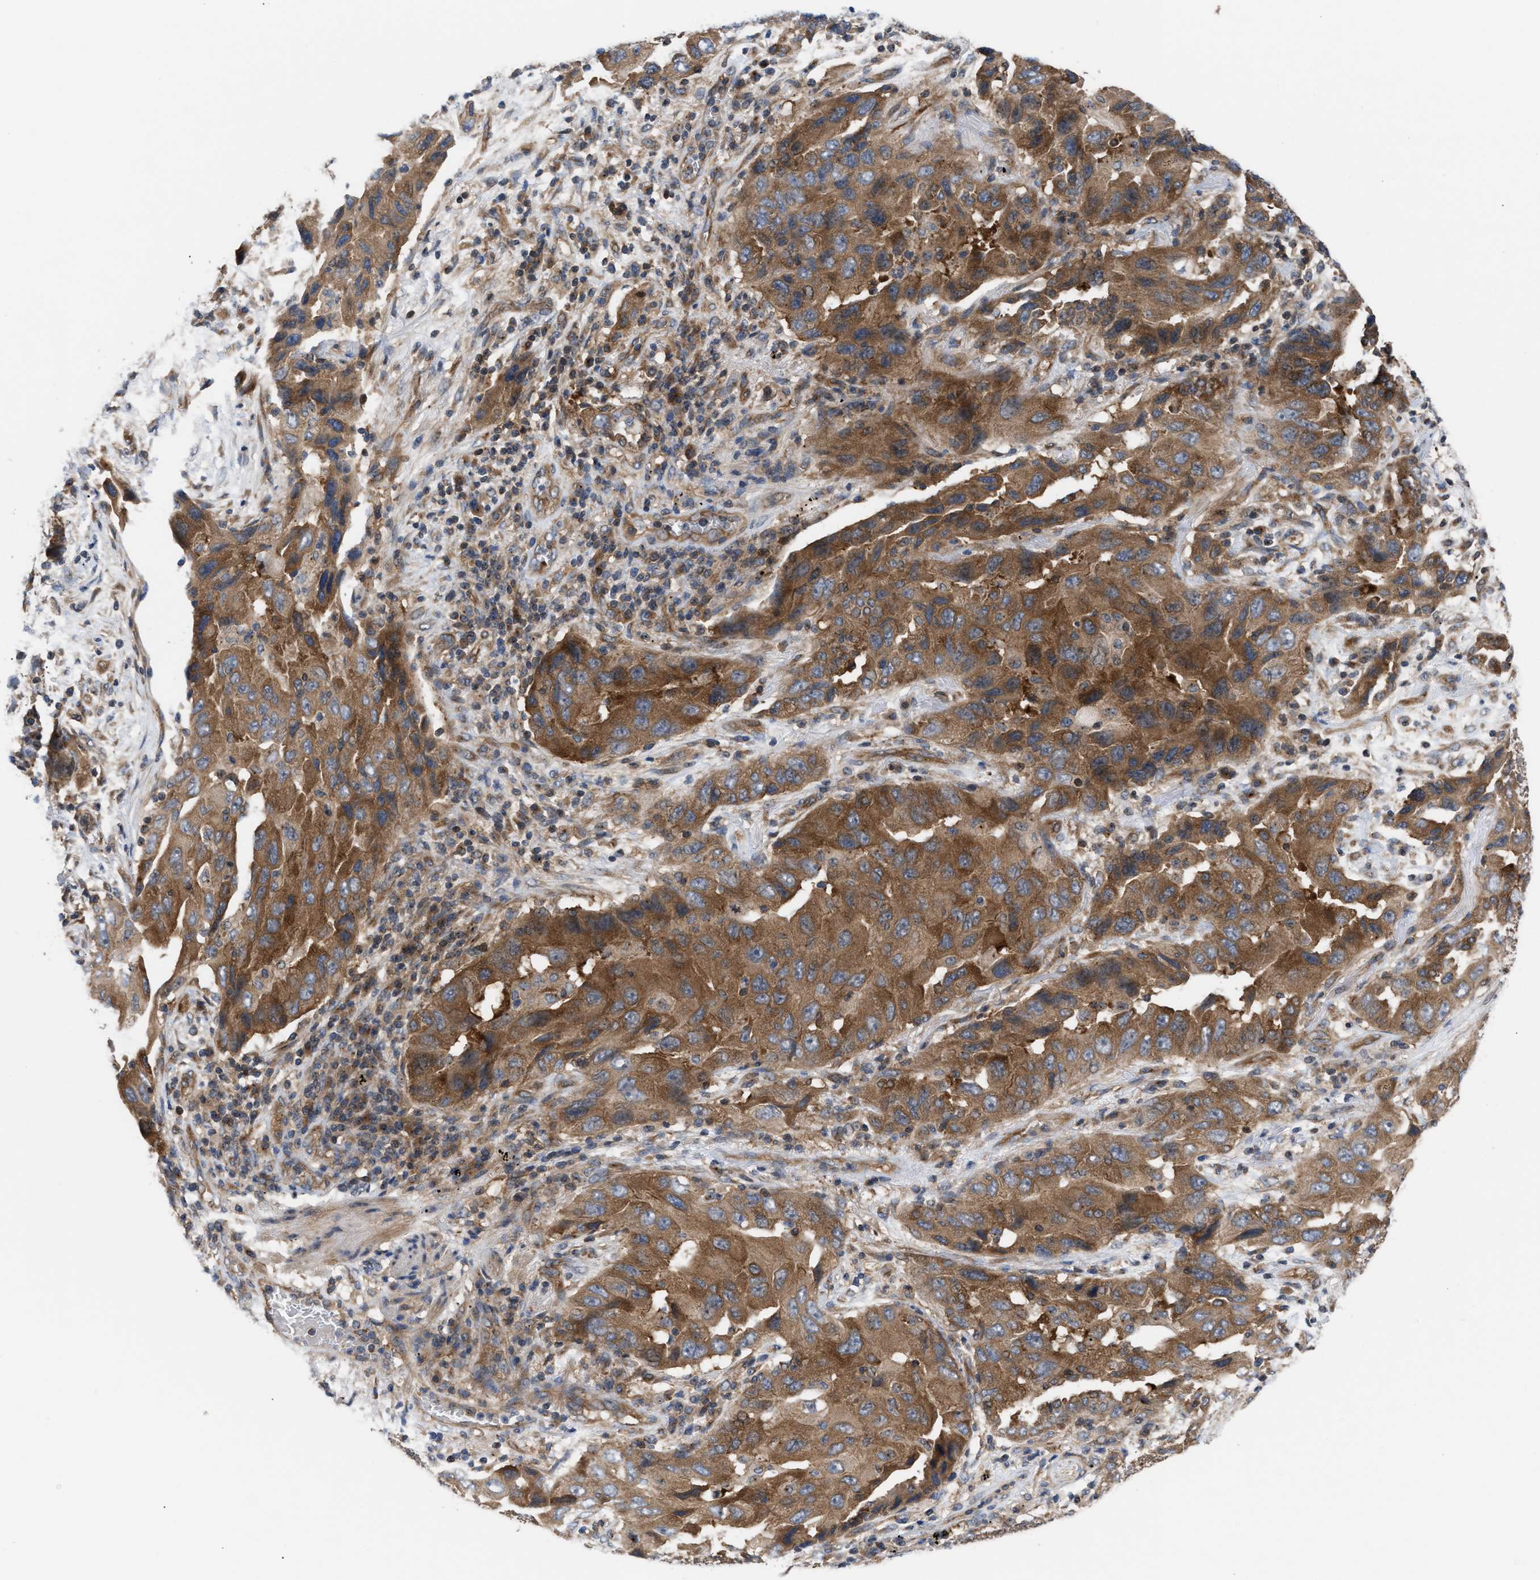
{"staining": {"intensity": "moderate", "quantity": ">75%", "location": "cytoplasmic/membranous"}, "tissue": "lung cancer", "cell_type": "Tumor cells", "image_type": "cancer", "snomed": [{"axis": "morphology", "description": "Adenocarcinoma, NOS"}, {"axis": "topography", "description": "Lung"}], "caption": "DAB immunohistochemical staining of lung adenocarcinoma reveals moderate cytoplasmic/membranous protein expression in about >75% of tumor cells.", "gene": "LAPTM4B", "patient": {"sex": "female", "age": 65}}